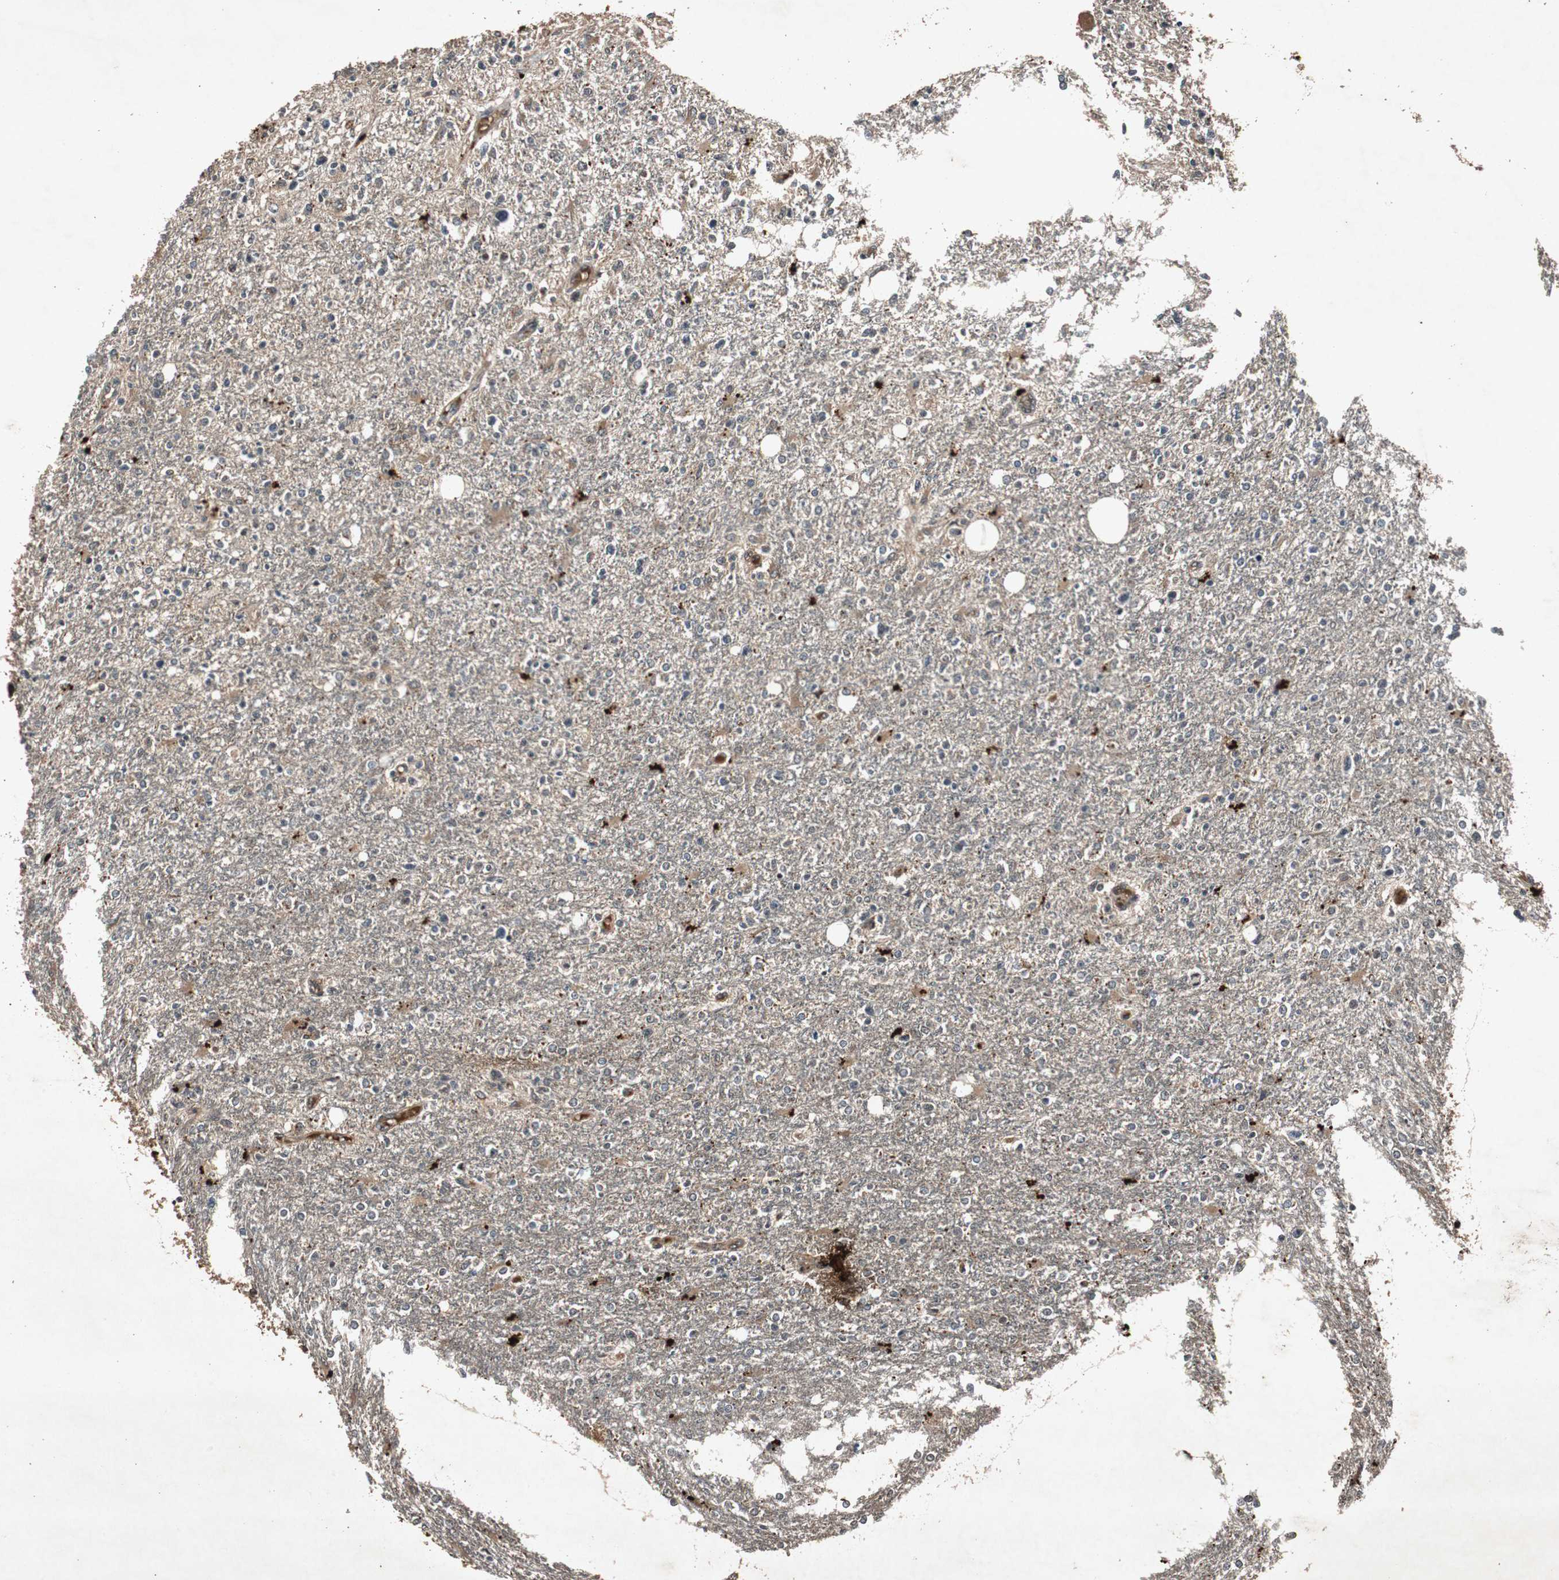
{"staining": {"intensity": "negative", "quantity": "none", "location": "none"}, "tissue": "glioma", "cell_type": "Tumor cells", "image_type": "cancer", "snomed": [{"axis": "morphology", "description": "Glioma, malignant, High grade"}, {"axis": "topography", "description": "Cerebral cortex"}], "caption": "A high-resolution micrograph shows IHC staining of high-grade glioma (malignant), which exhibits no significant positivity in tumor cells.", "gene": "SLIT2", "patient": {"sex": "male", "age": 76}}